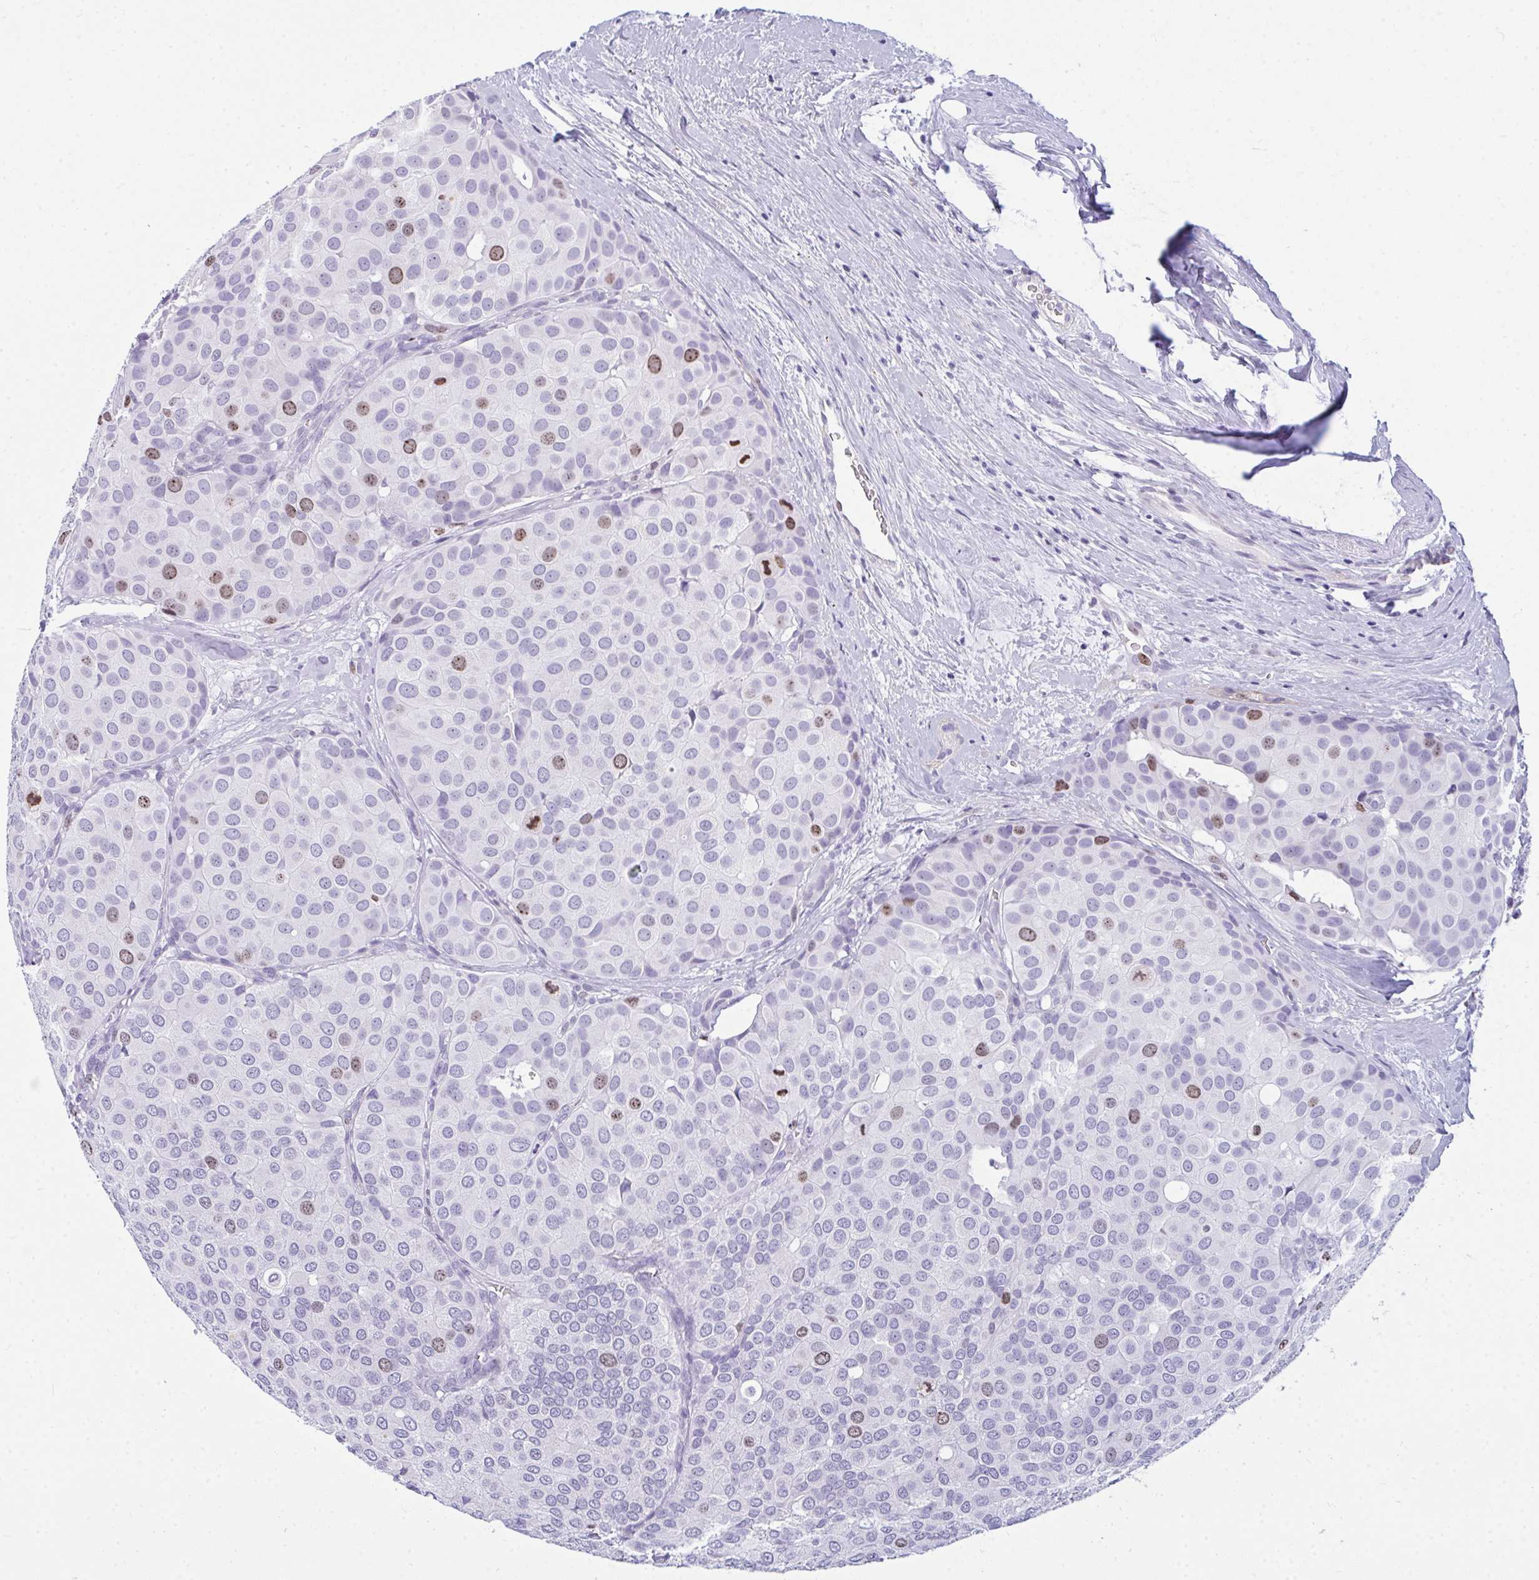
{"staining": {"intensity": "moderate", "quantity": "<25%", "location": "nuclear"}, "tissue": "breast cancer", "cell_type": "Tumor cells", "image_type": "cancer", "snomed": [{"axis": "morphology", "description": "Duct carcinoma"}, {"axis": "topography", "description": "Breast"}], "caption": "Moderate nuclear staining for a protein is present in approximately <25% of tumor cells of intraductal carcinoma (breast) using IHC.", "gene": "SUZ12", "patient": {"sex": "female", "age": 70}}